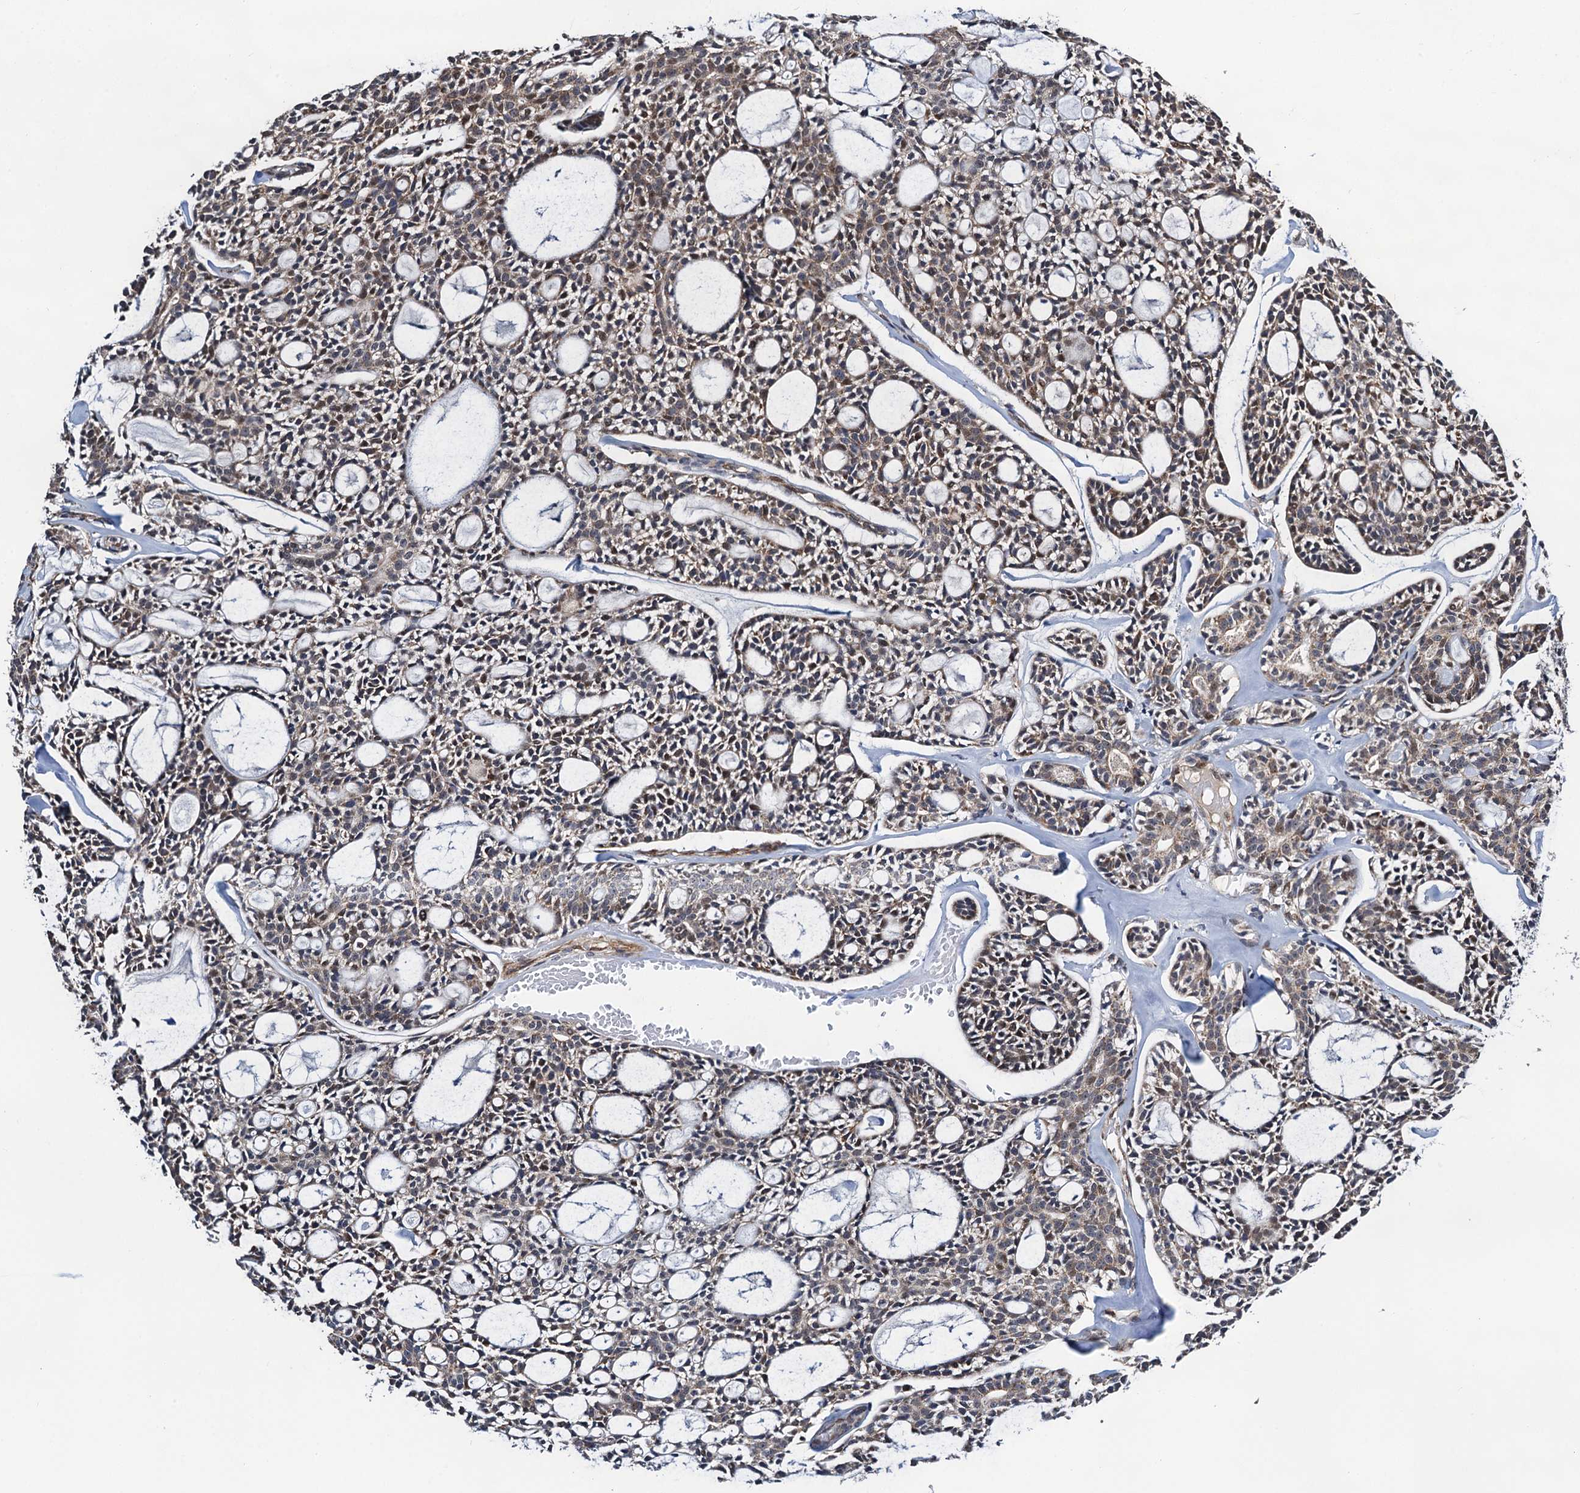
{"staining": {"intensity": "weak", "quantity": "25%-75%", "location": "cytoplasmic/membranous"}, "tissue": "head and neck cancer", "cell_type": "Tumor cells", "image_type": "cancer", "snomed": [{"axis": "morphology", "description": "Adenocarcinoma, NOS"}, {"axis": "topography", "description": "Salivary gland"}, {"axis": "topography", "description": "Head-Neck"}], "caption": "IHC histopathology image of head and neck cancer (adenocarcinoma) stained for a protein (brown), which reveals low levels of weak cytoplasmic/membranous positivity in about 25%-75% of tumor cells.", "gene": "CMPK2", "patient": {"sex": "male", "age": 55}}